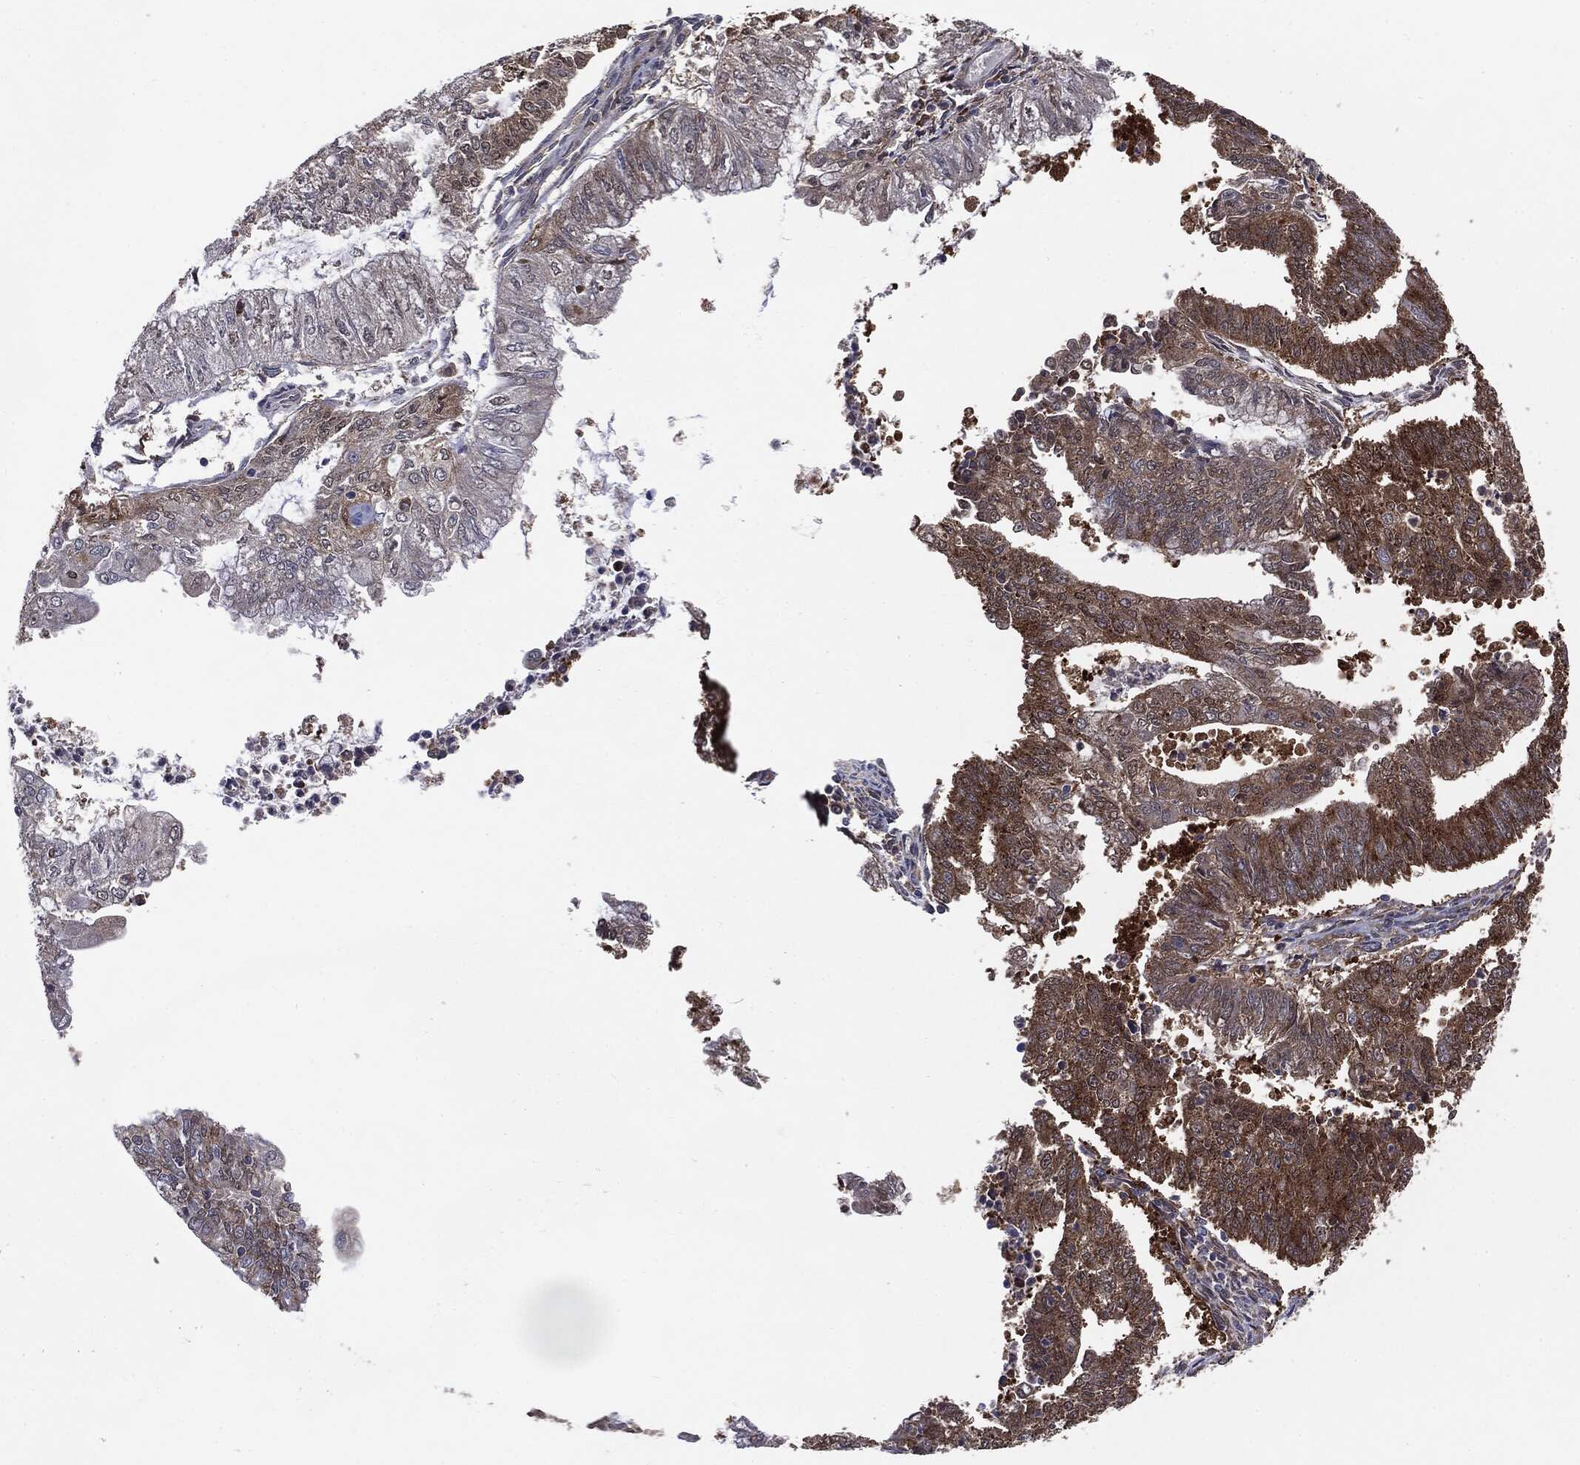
{"staining": {"intensity": "strong", "quantity": ">75%", "location": "cytoplasmic/membranous"}, "tissue": "endometrial cancer", "cell_type": "Tumor cells", "image_type": "cancer", "snomed": [{"axis": "morphology", "description": "Adenocarcinoma, NOS"}, {"axis": "topography", "description": "Endometrium"}], "caption": "Protein expression analysis of endometrial adenocarcinoma shows strong cytoplasmic/membranous expression in approximately >75% of tumor cells.", "gene": "NME1", "patient": {"sex": "female", "age": 61}}